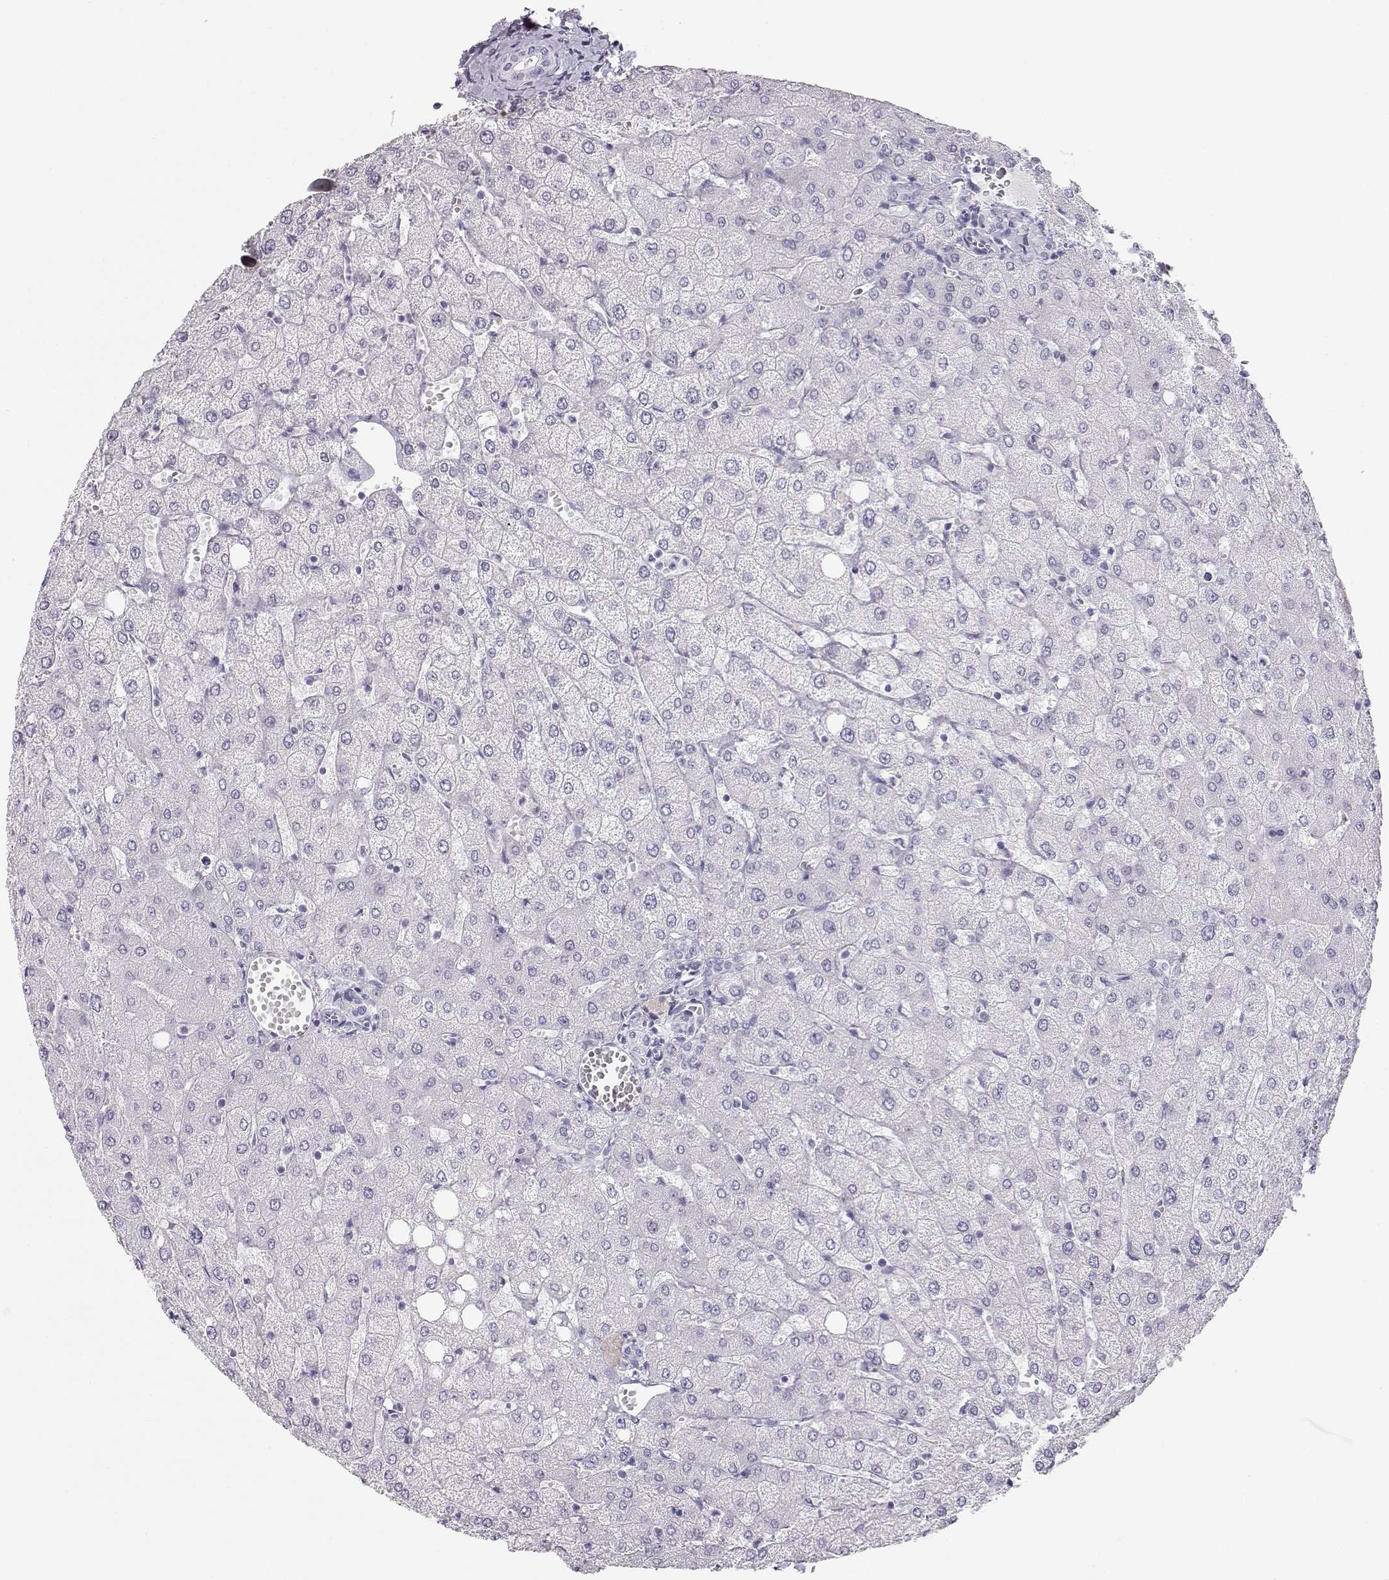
{"staining": {"intensity": "negative", "quantity": "none", "location": "none"}, "tissue": "liver", "cell_type": "Cholangiocytes", "image_type": "normal", "snomed": [{"axis": "morphology", "description": "Normal tissue, NOS"}, {"axis": "topography", "description": "Liver"}], "caption": "This is an immunohistochemistry micrograph of unremarkable human liver. There is no staining in cholangiocytes.", "gene": "TKTL1", "patient": {"sex": "female", "age": 54}}